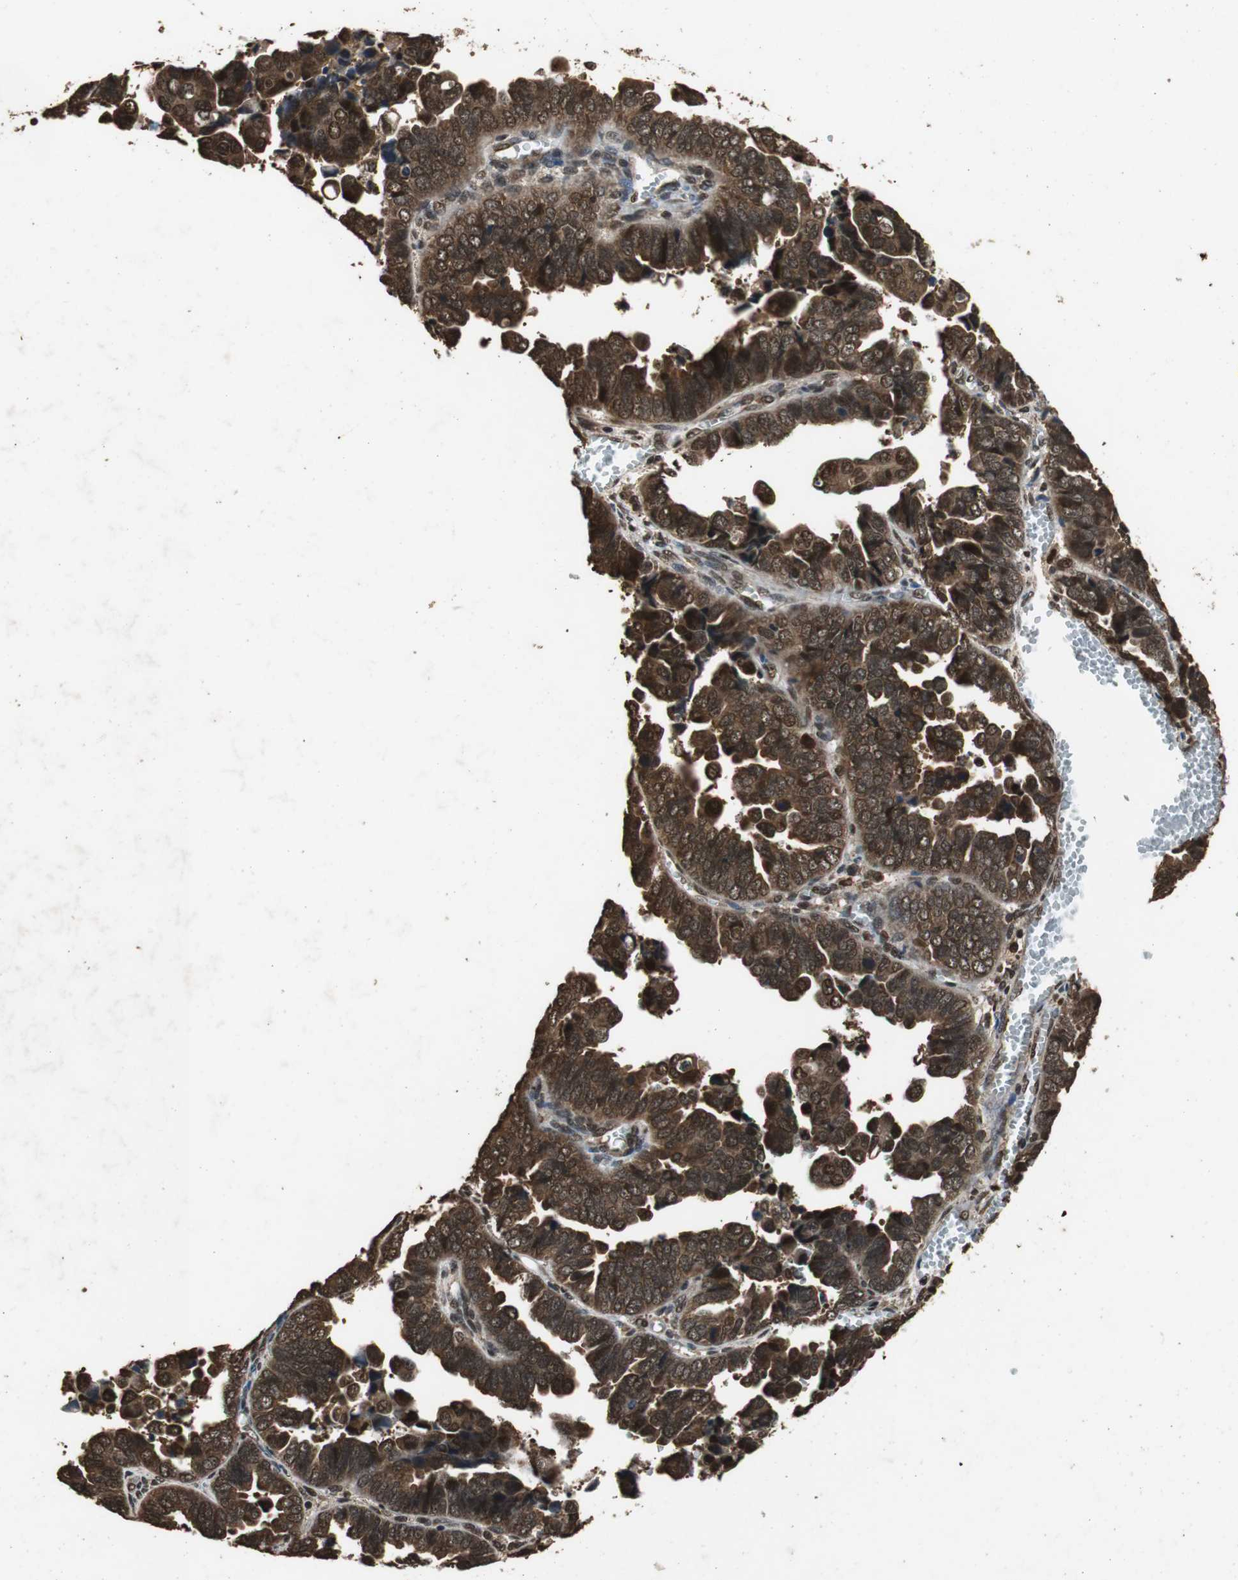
{"staining": {"intensity": "strong", "quantity": ">75%", "location": "cytoplasmic/membranous,nuclear"}, "tissue": "endometrial cancer", "cell_type": "Tumor cells", "image_type": "cancer", "snomed": [{"axis": "morphology", "description": "Adenocarcinoma, NOS"}, {"axis": "topography", "description": "Endometrium"}], "caption": "Endometrial adenocarcinoma tissue reveals strong cytoplasmic/membranous and nuclear staining in about >75% of tumor cells", "gene": "ZNF18", "patient": {"sex": "female", "age": 75}}